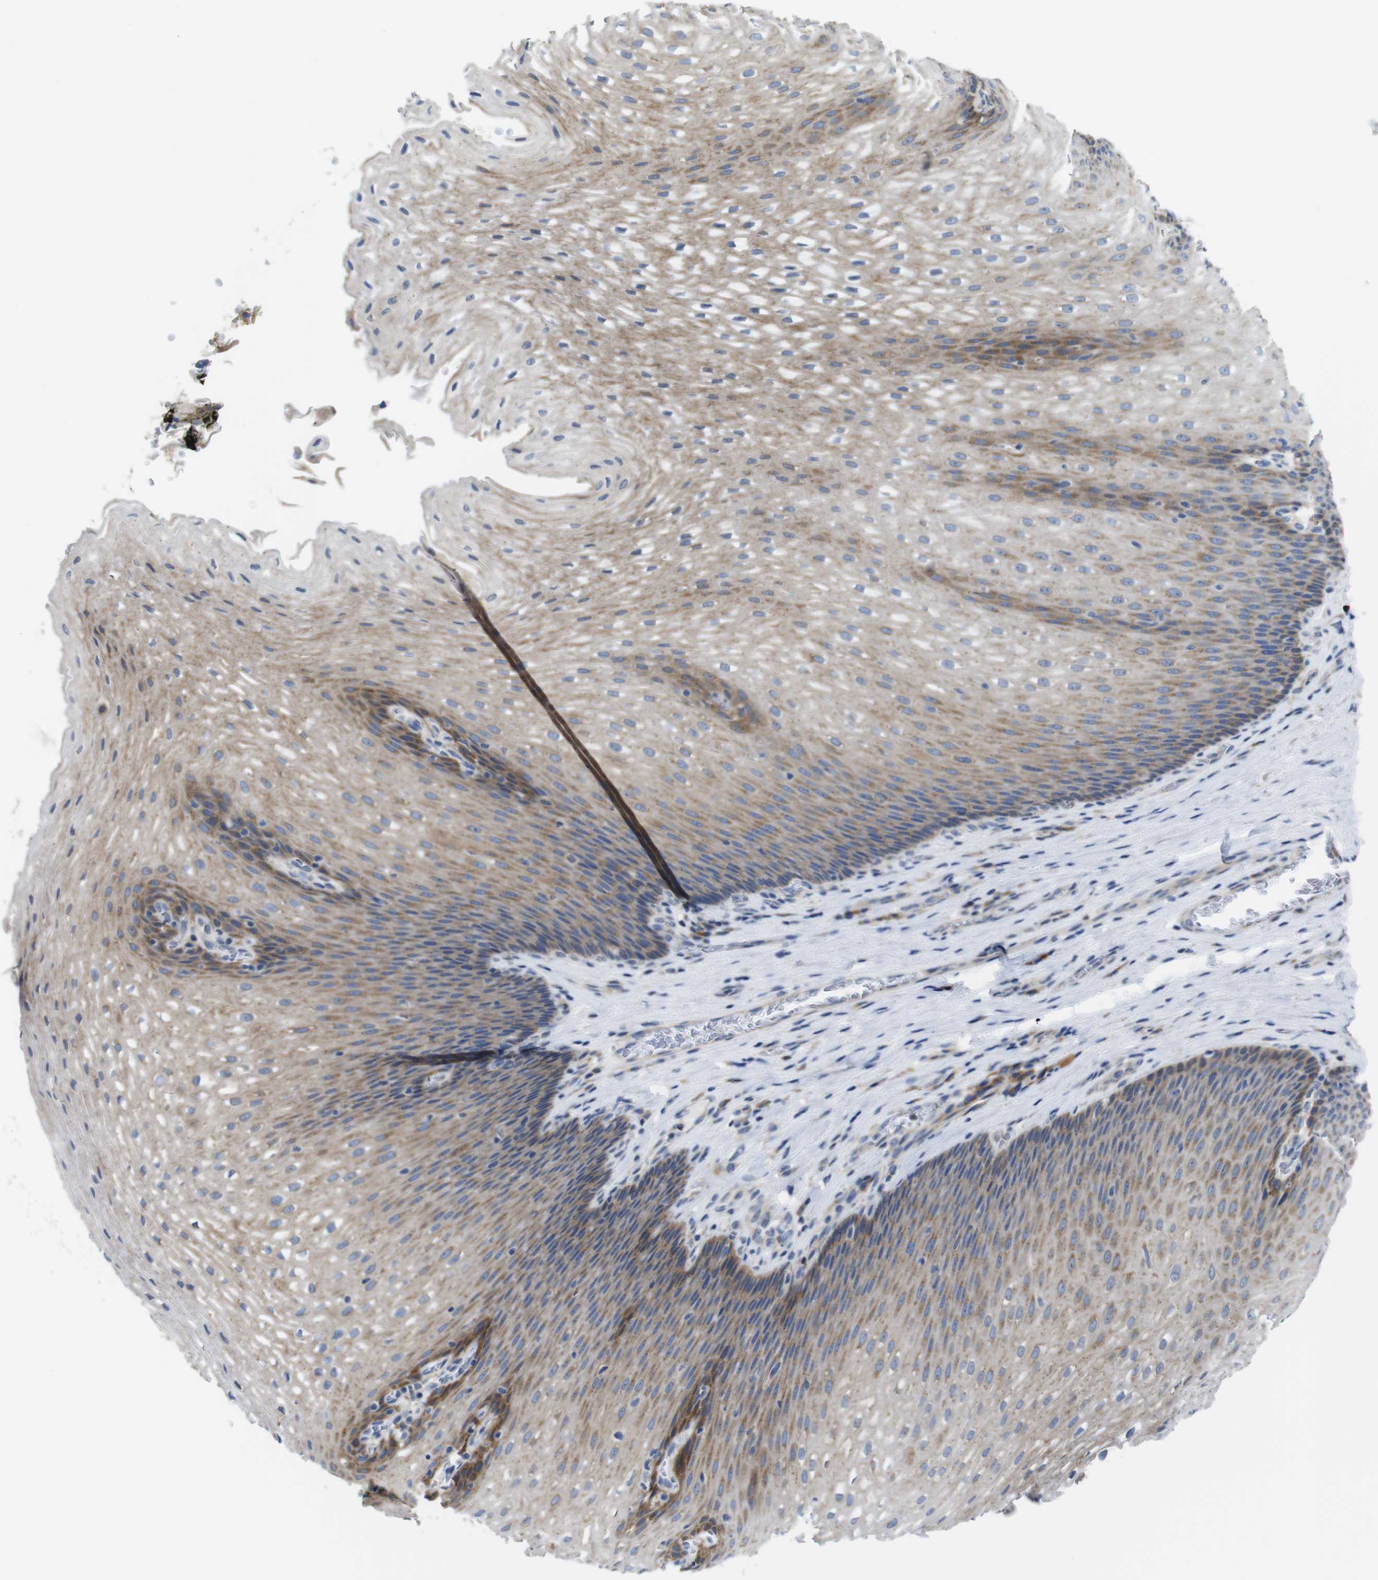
{"staining": {"intensity": "moderate", "quantity": ">75%", "location": "cytoplasmic/membranous"}, "tissue": "esophagus", "cell_type": "Squamous epithelial cells", "image_type": "normal", "snomed": [{"axis": "morphology", "description": "Normal tissue, NOS"}, {"axis": "topography", "description": "Esophagus"}], "caption": "This image exhibits benign esophagus stained with immunohistochemistry to label a protein in brown. The cytoplasmic/membranous of squamous epithelial cells show moderate positivity for the protein. Nuclei are counter-stained blue.", "gene": "DDRGK1", "patient": {"sex": "male", "age": 48}}